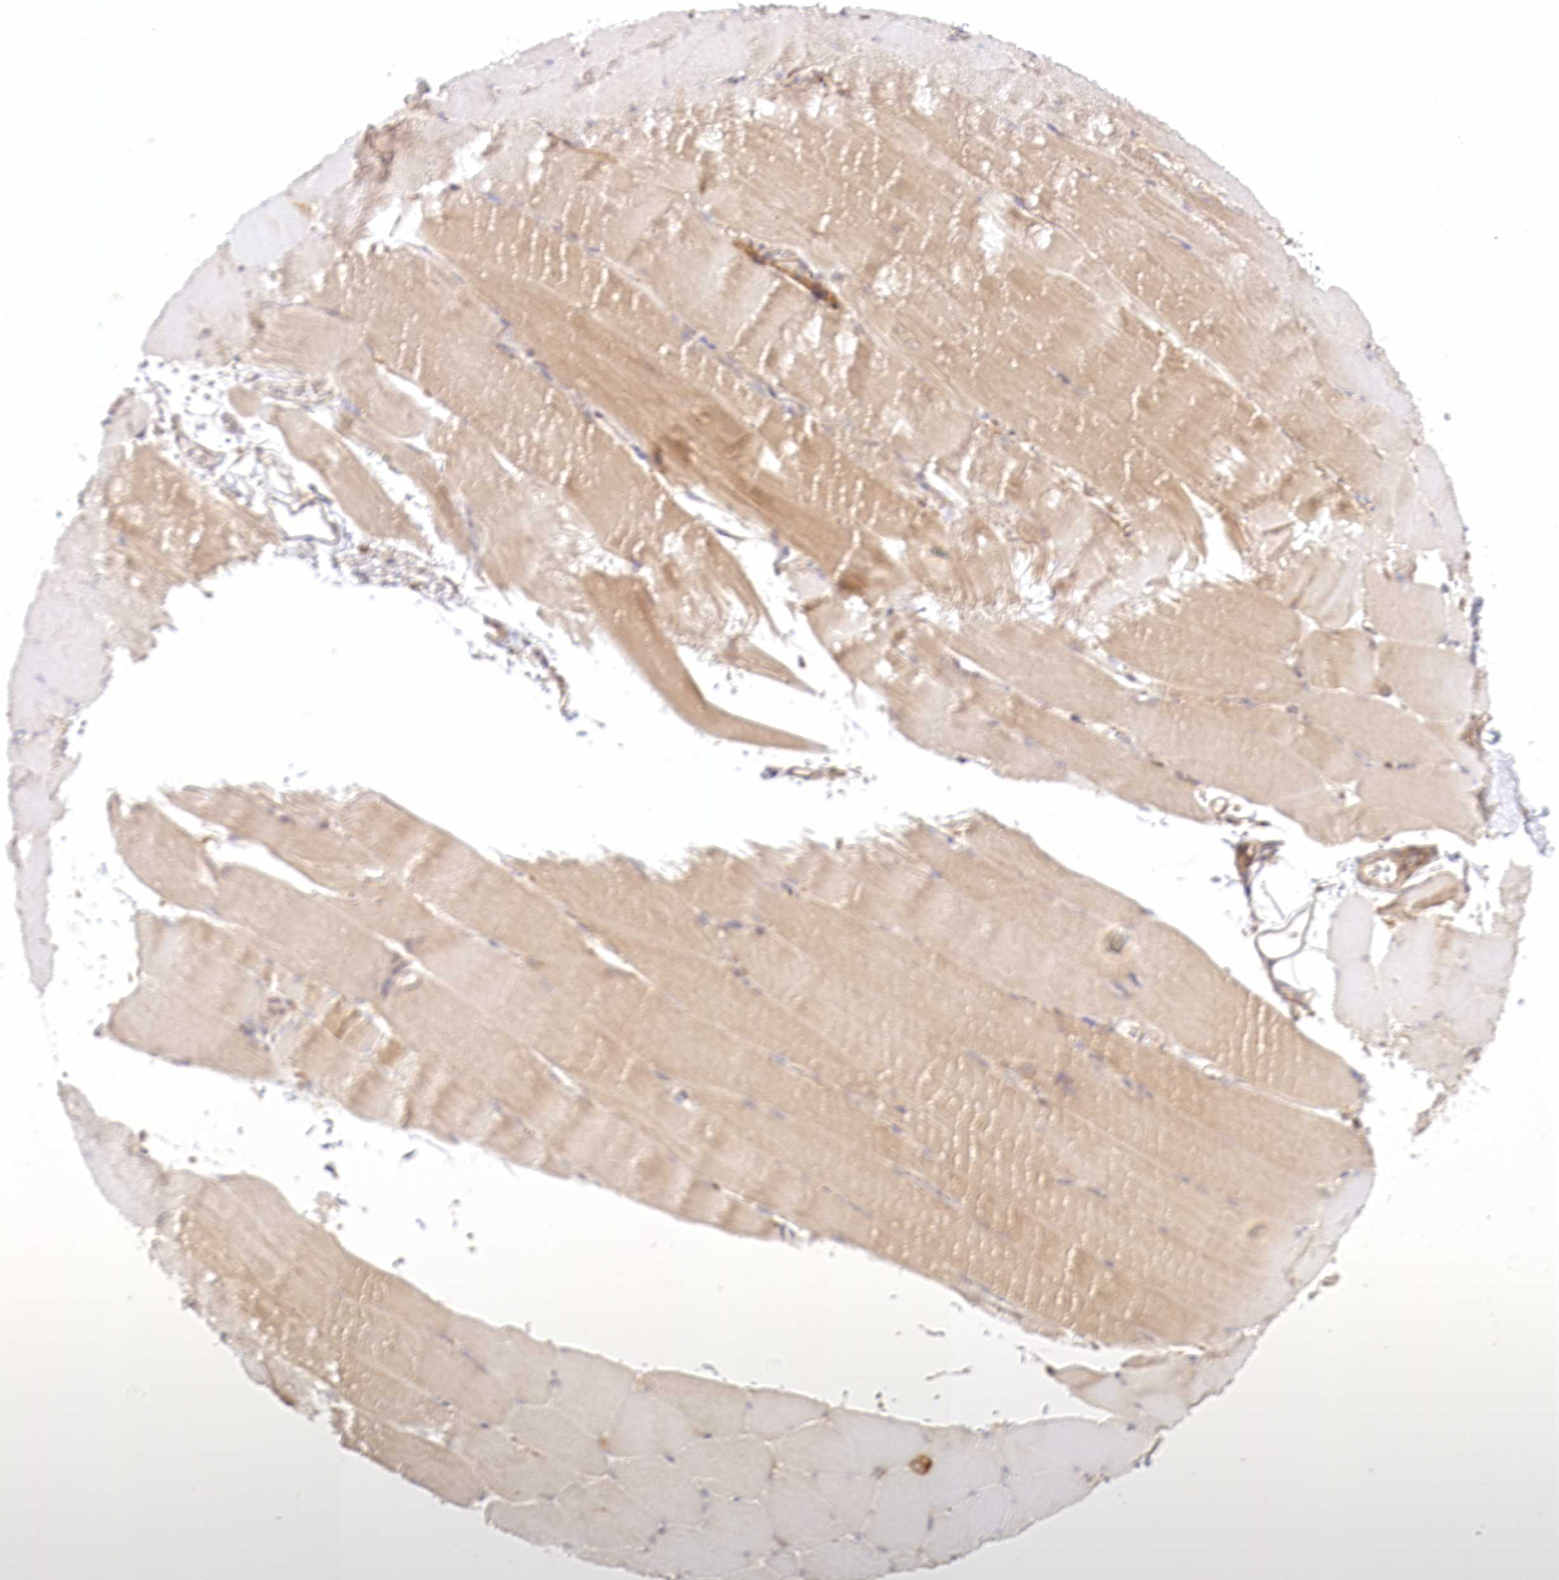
{"staining": {"intensity": "weak", "quantity": "25%-75%", "location": "cytoplasmic/membranous"}, "tissue": "skeletal muscle", "cell_type": "Myocytes", "image_type": "normal", "snomed": [{"axis": "morphology", "description": "Normal tissue, NOS"}, {"axis": "topography", "description": "Skeletal muscle"}, {"axis": "topography", "description": "Parathyroid gland"}], "caption": "Brown immunohistochemical staining in unremarkable human skeletal muscle reveals weak cytoplasmic/membranous positivity in approximately 25%-75% of myocytes. (DAB = brown stain, brightfield microscopy at high magnification).", "gene": "INPP4B", "patient": {"sex": "female", "age": 37}}